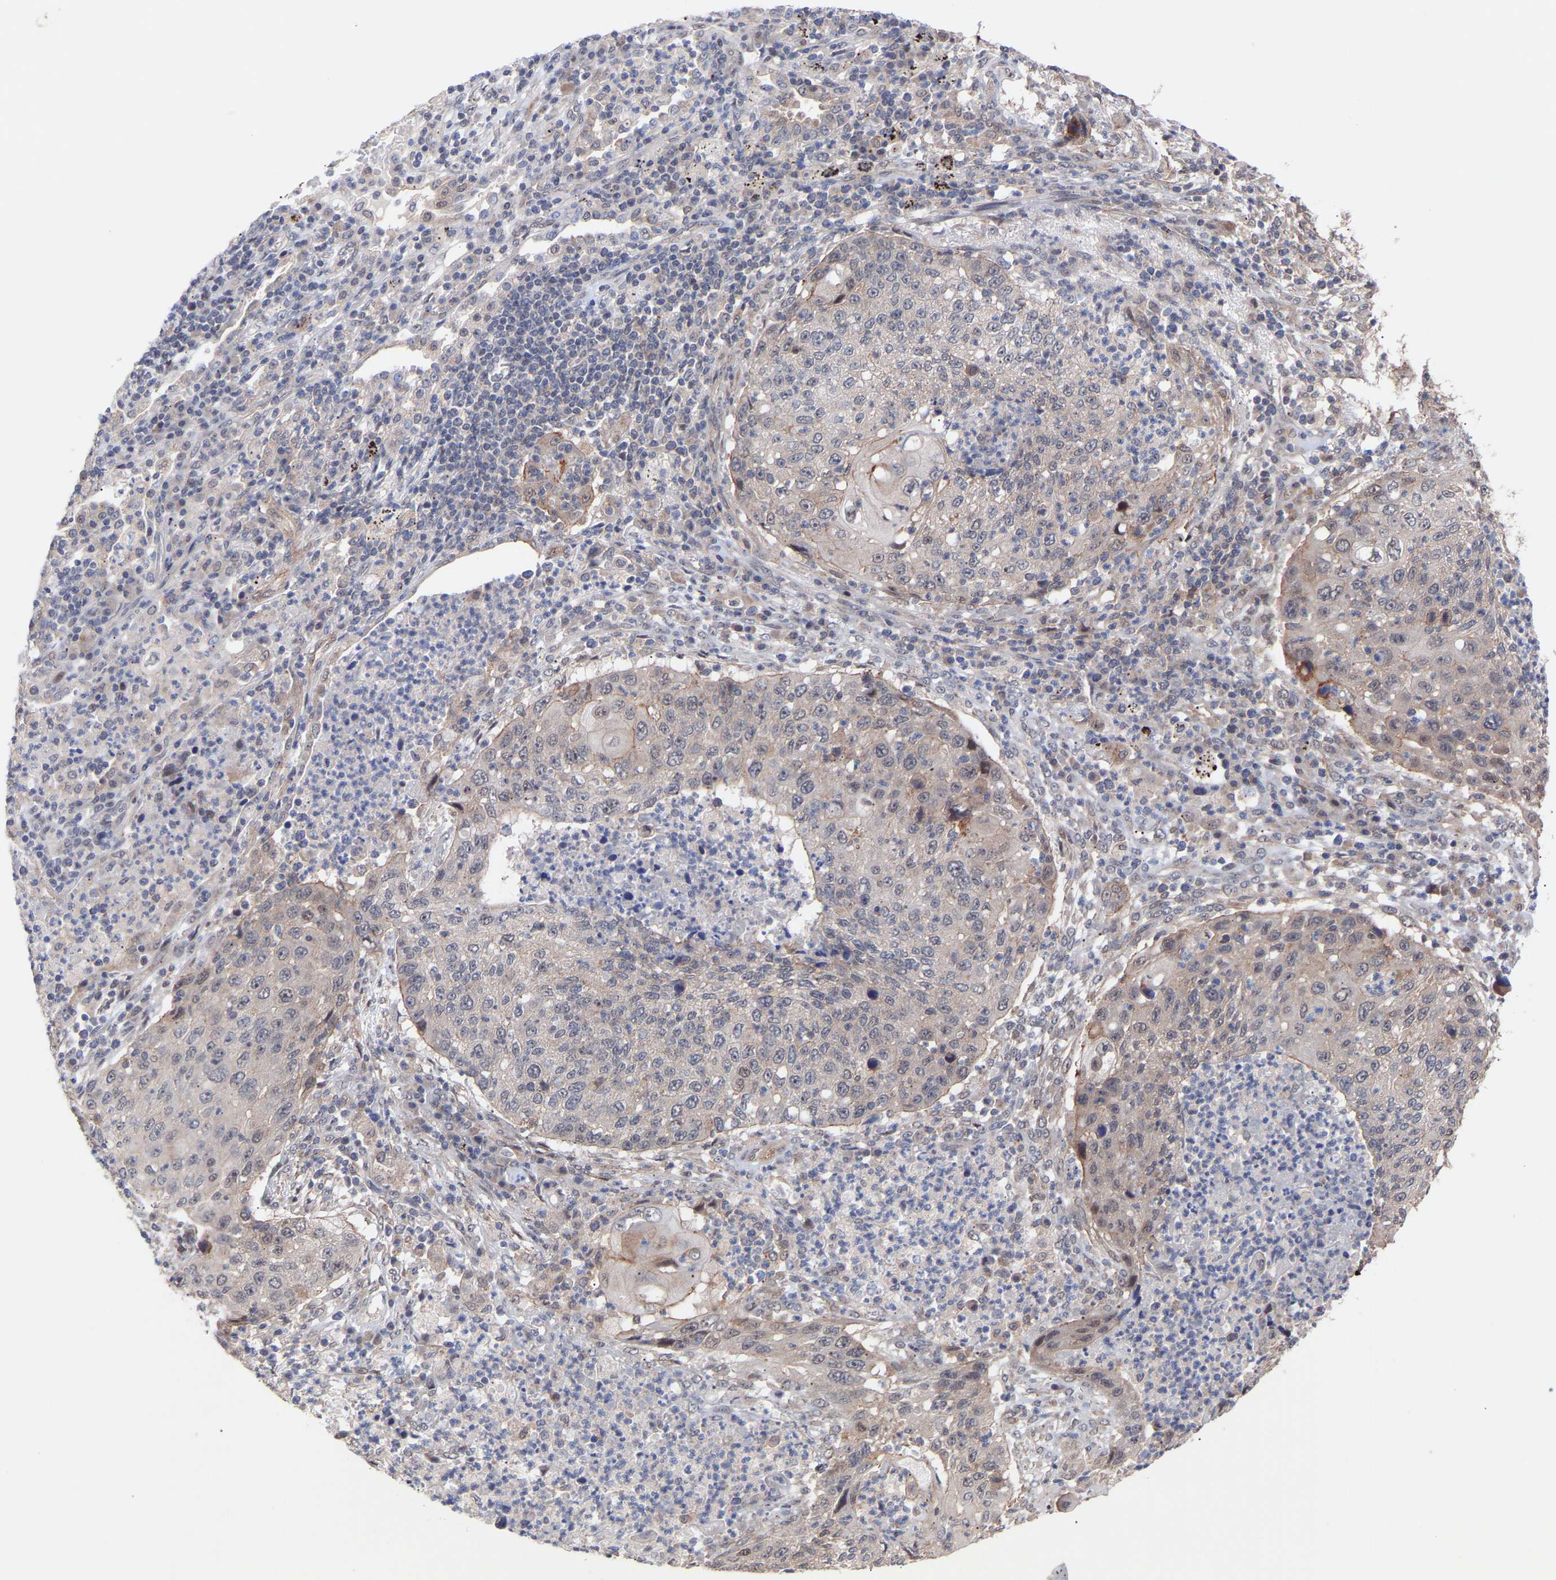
{"staining": {"intensity": "negative", "quantity": "none", "location": "none"}, "tissue": "lung cancer", "cell_type": "Tumor cells", "image_type": "cancer", "snomed": [{"axis": "morphology", "description": "Squamous cell carcinoma, NOS"}, {"axis": "topography", "description": "Lung"}], "caption": "Immunohistochemistry (IHC) micrograph of neoplastic tissue: human squamous cell carcinoma (lung) stained with DAB exhibits no significant protein positivity in tumor cells.", "gene": "PDLIM5", "patient": {"sex": "female", "age": 63}}